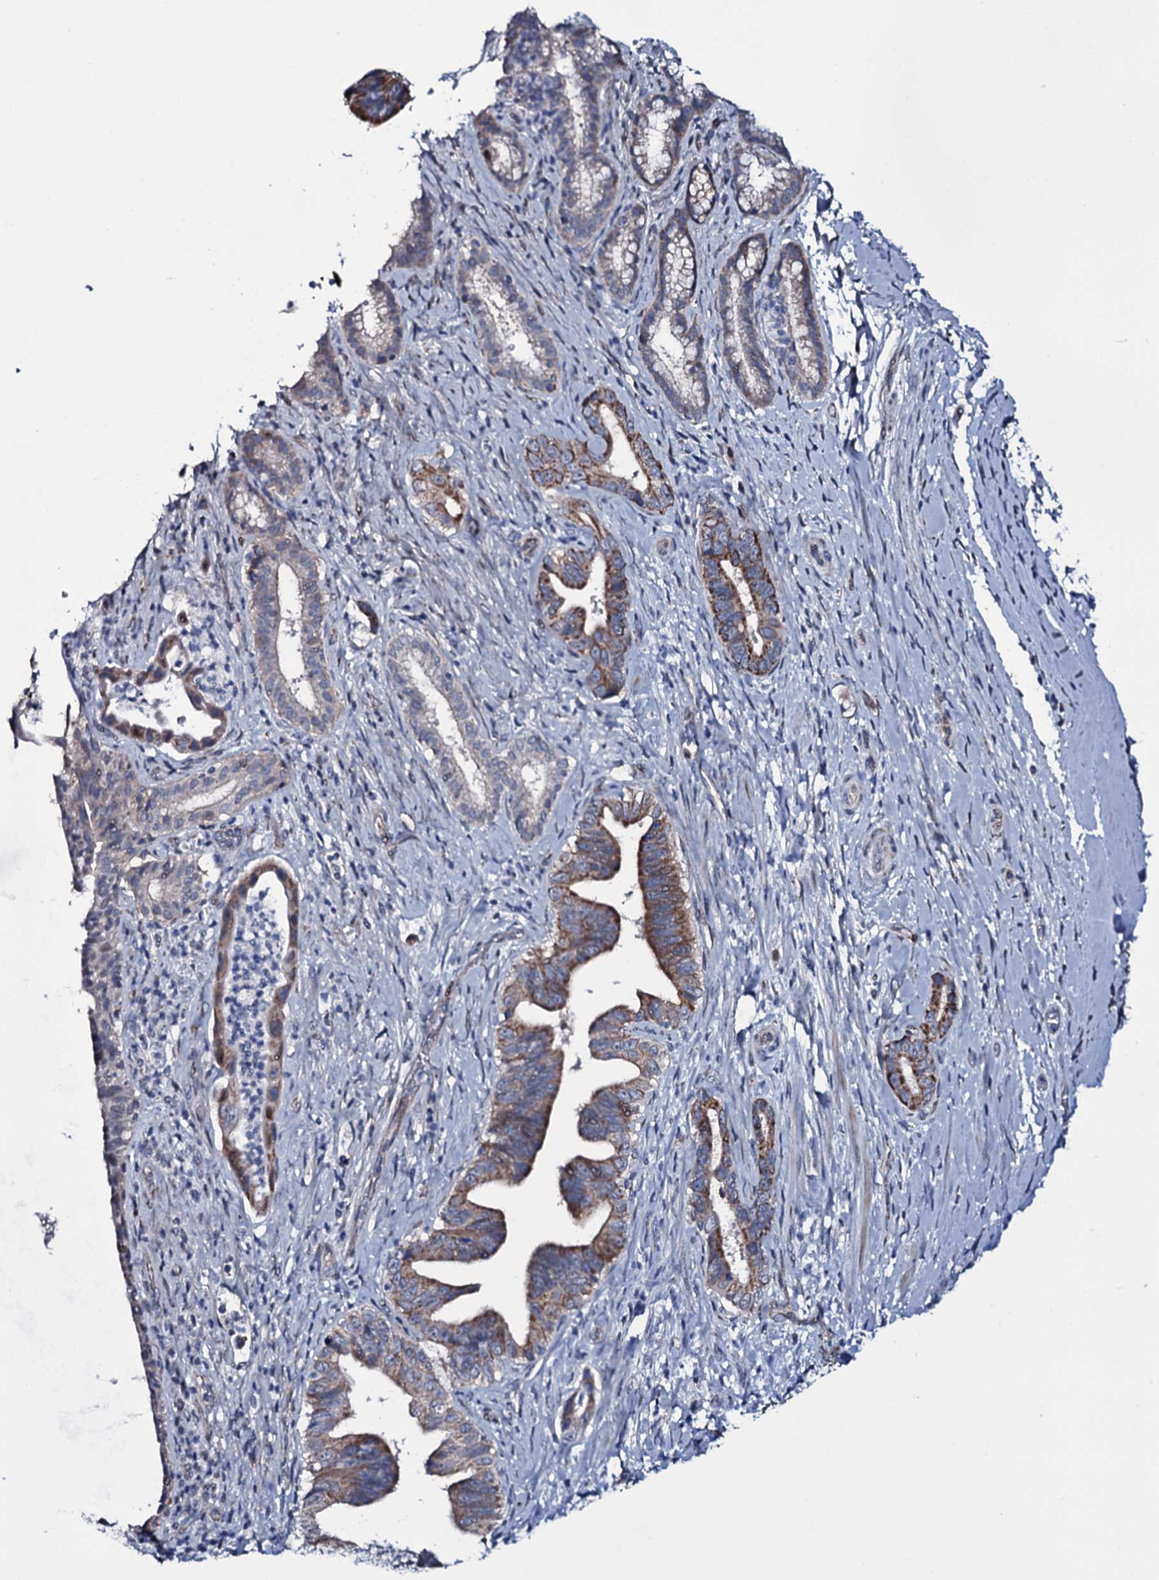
{"staining": {"intensity": "moderate", "quantity": ">75%", "location": "cytoplasmic/membranous"}, "tissue": "pancreatic cancer", "cell_type": "Tumor cells", "image_type": "cancer", "snomed": [{"axis": "morphology", "description": "Adenocarcinoma, NOS"}, {"axis": "topography", "description": "Pancreas"}], "caption": "Brown immunohistochemical staining in pancreatic cancer demonstrates moderate cytoplasmic/membranous expression in approximately >75% of tumor cells.", "gene": "WIPF3", "patient": {"sex": "female", "age": 55}}